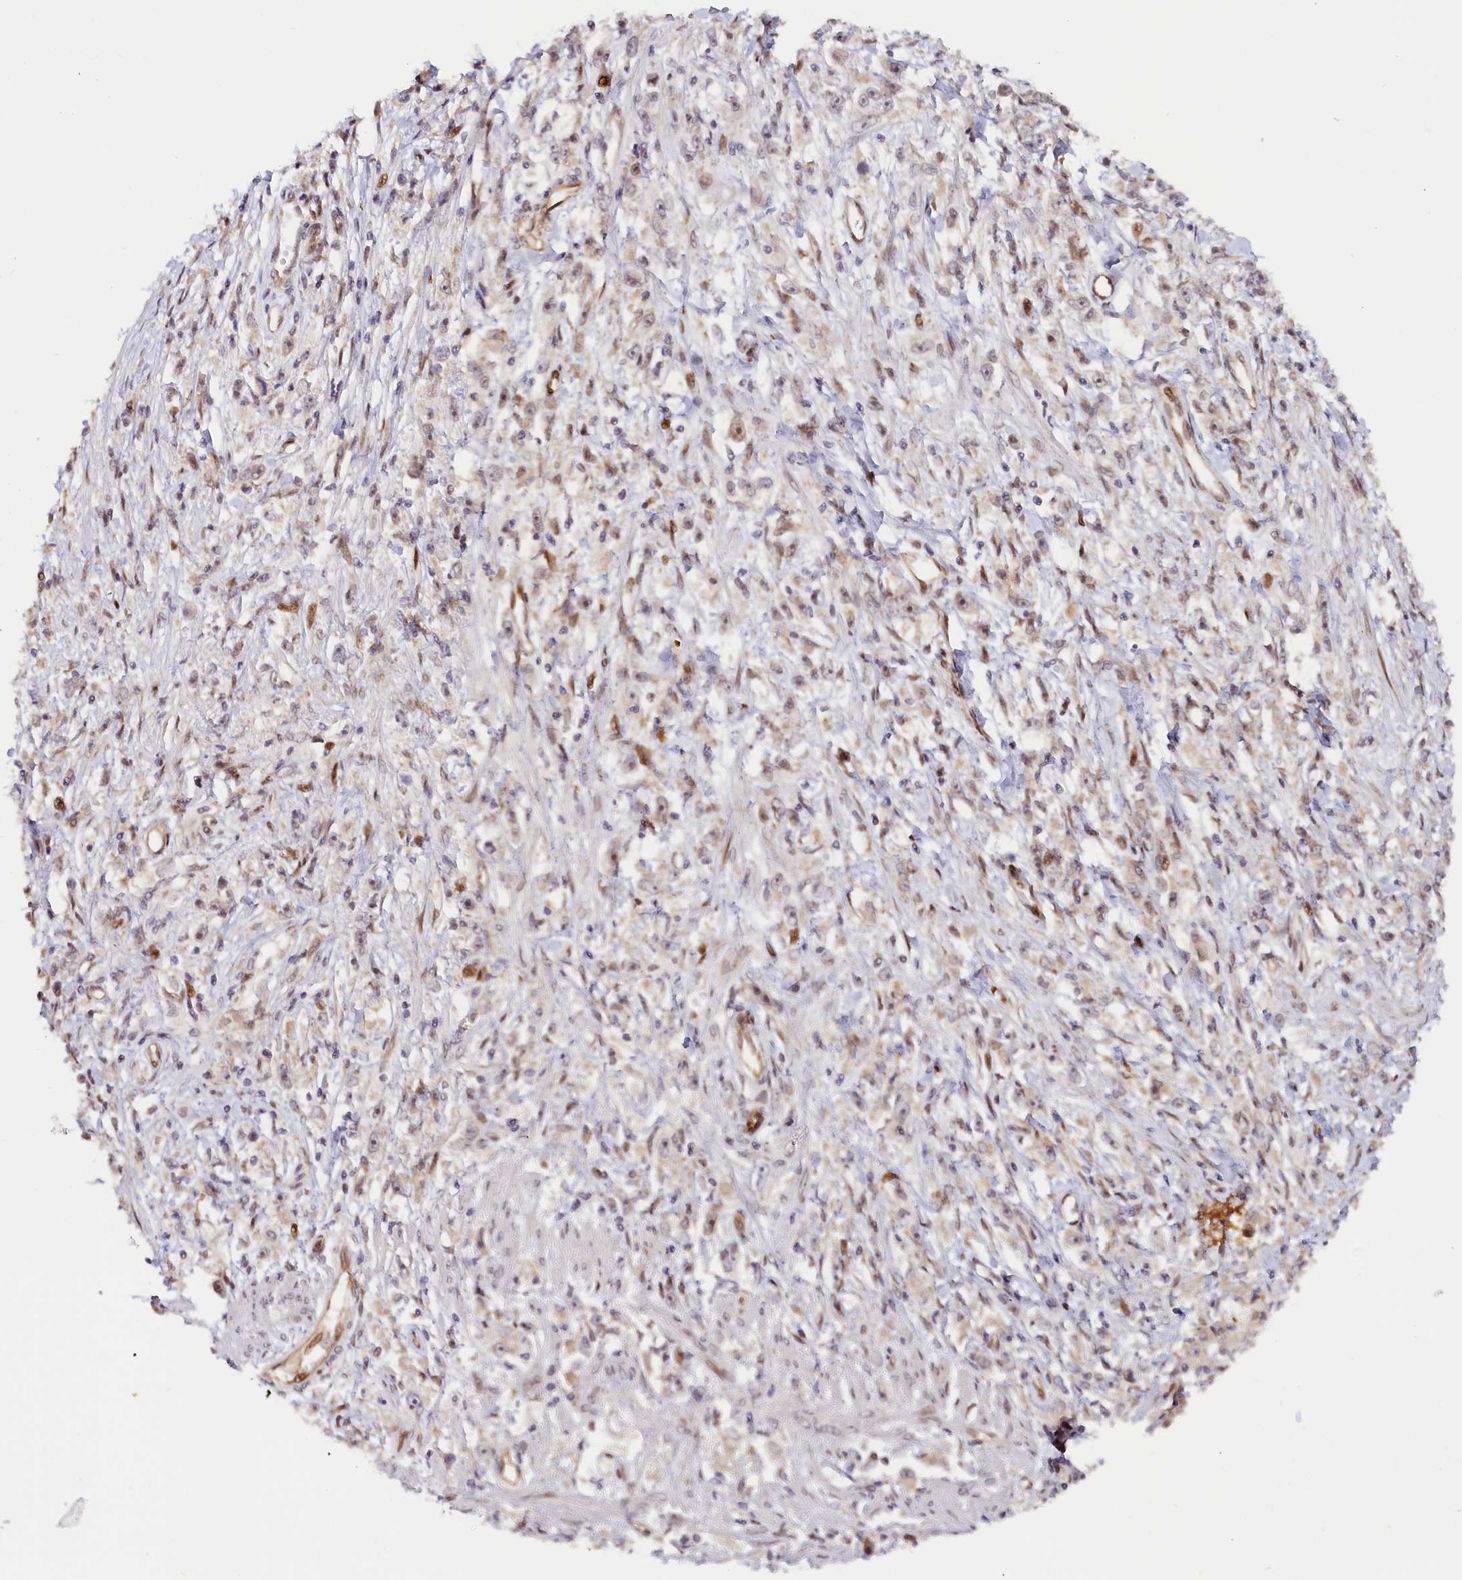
{"staining": {"intensity": "moderate", "quantity": "<25%", "location": "nuclear"}, "tissue": "stomach cancer", "cell_type": "Tumor cells", "image_type": "cancer", "snomed": [{"axis": "morphology", "description": "Adenocarcinoma, NOS"}, {"axis": "topography", "description": "Stomach"}], "caption": "Human adenocarcinoma (stomach) stained with a brown dye shows moderate nuclear positive positivity in about <25% of tumor cells.", "gene": "ANKRD24", "patient": {"sex": "female", "age": 59}}